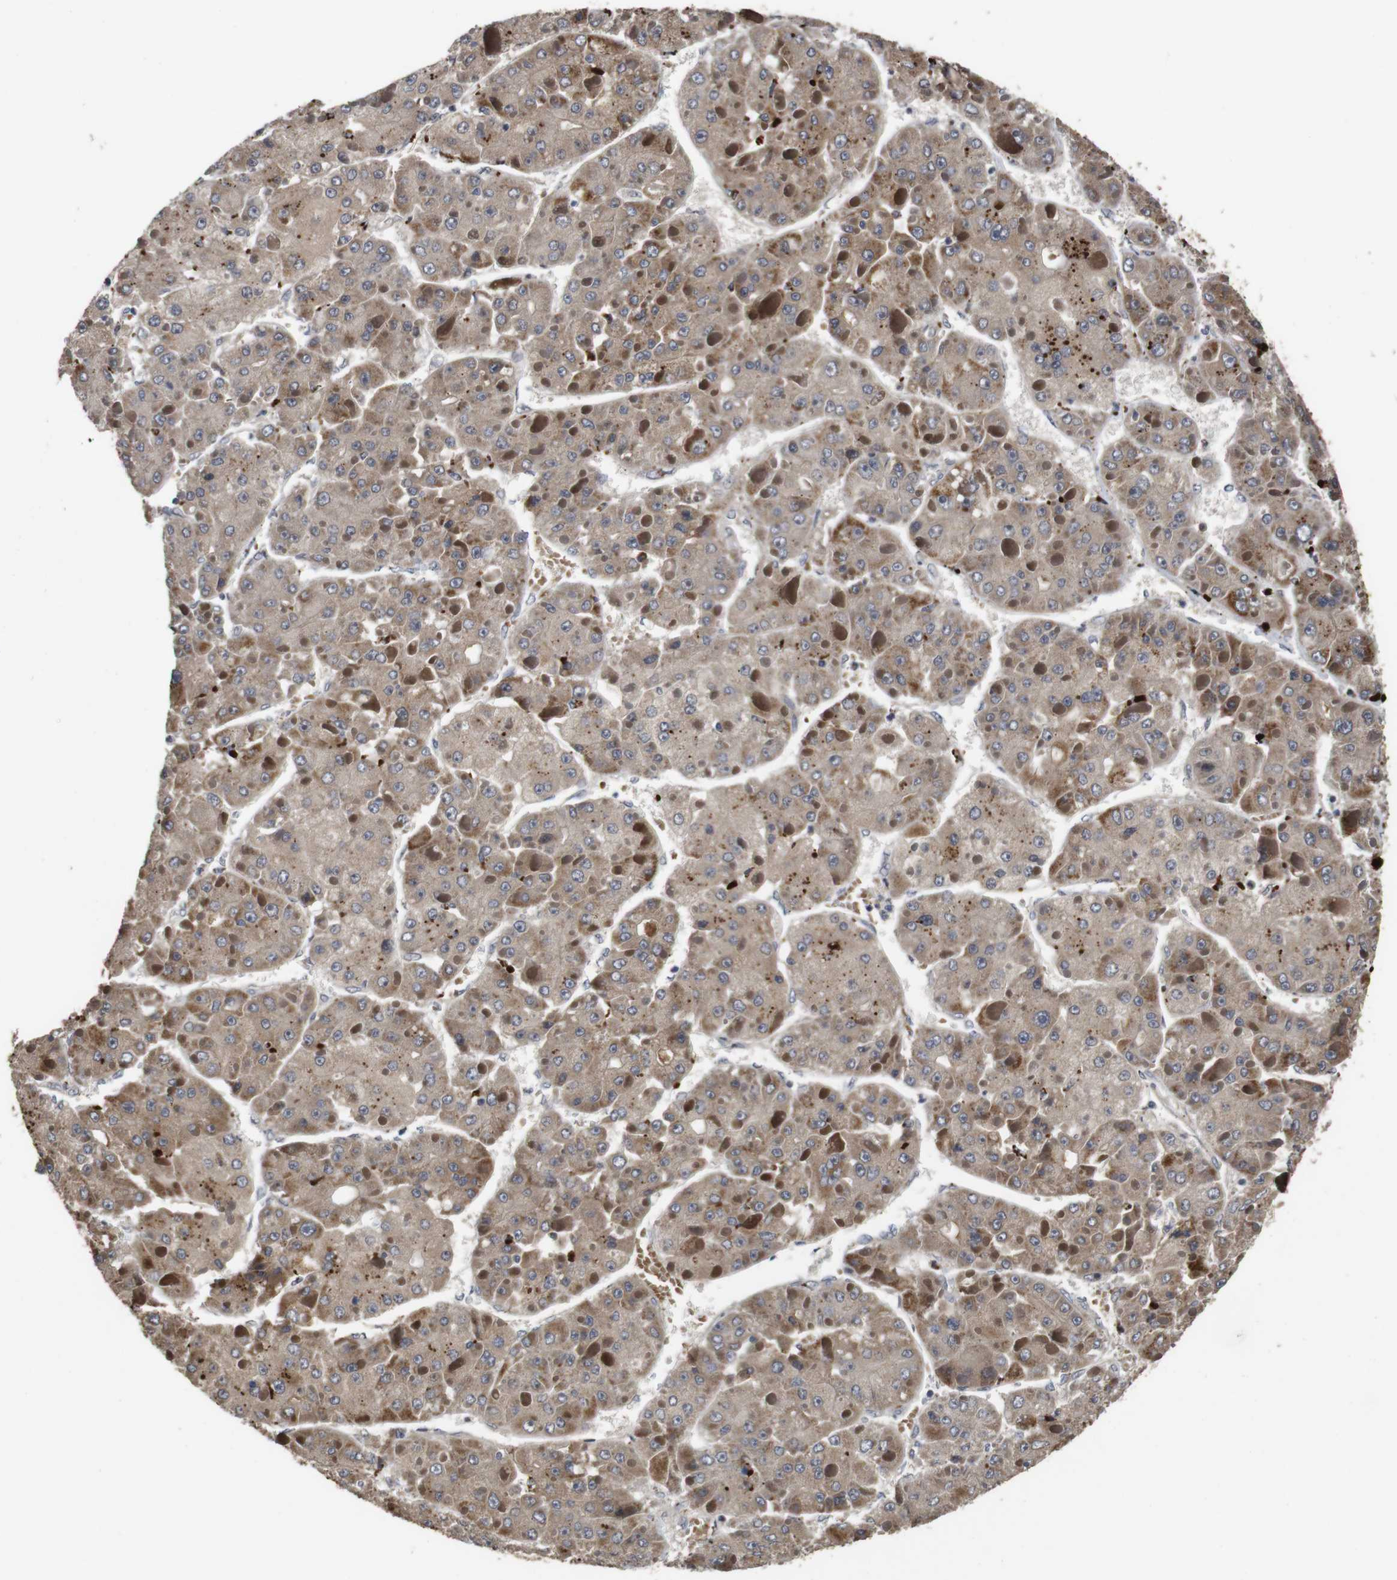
{"staining": {"intensity": "moderate", "quantity": ">75%", "location": "cytoplasmic/membranous"}, "tissue": "liver cancer", "cell_type": "Tumor cells", "image_type": "cancer", "snomed": [{"axis": "morphology", "description": "Carcinoma, Hepatocellular, NOS"}, {"axis": "topography", "description": "Liver"}], "caption": "Liver cancer (hepatocellular carcinoma) stained with a brown dye shows moderate cytoplasmic/membranous positive staining in approximately >75% of tumor cells.", "gene": "PTPN14", "patient": {"sex": "female", "age": 73}}